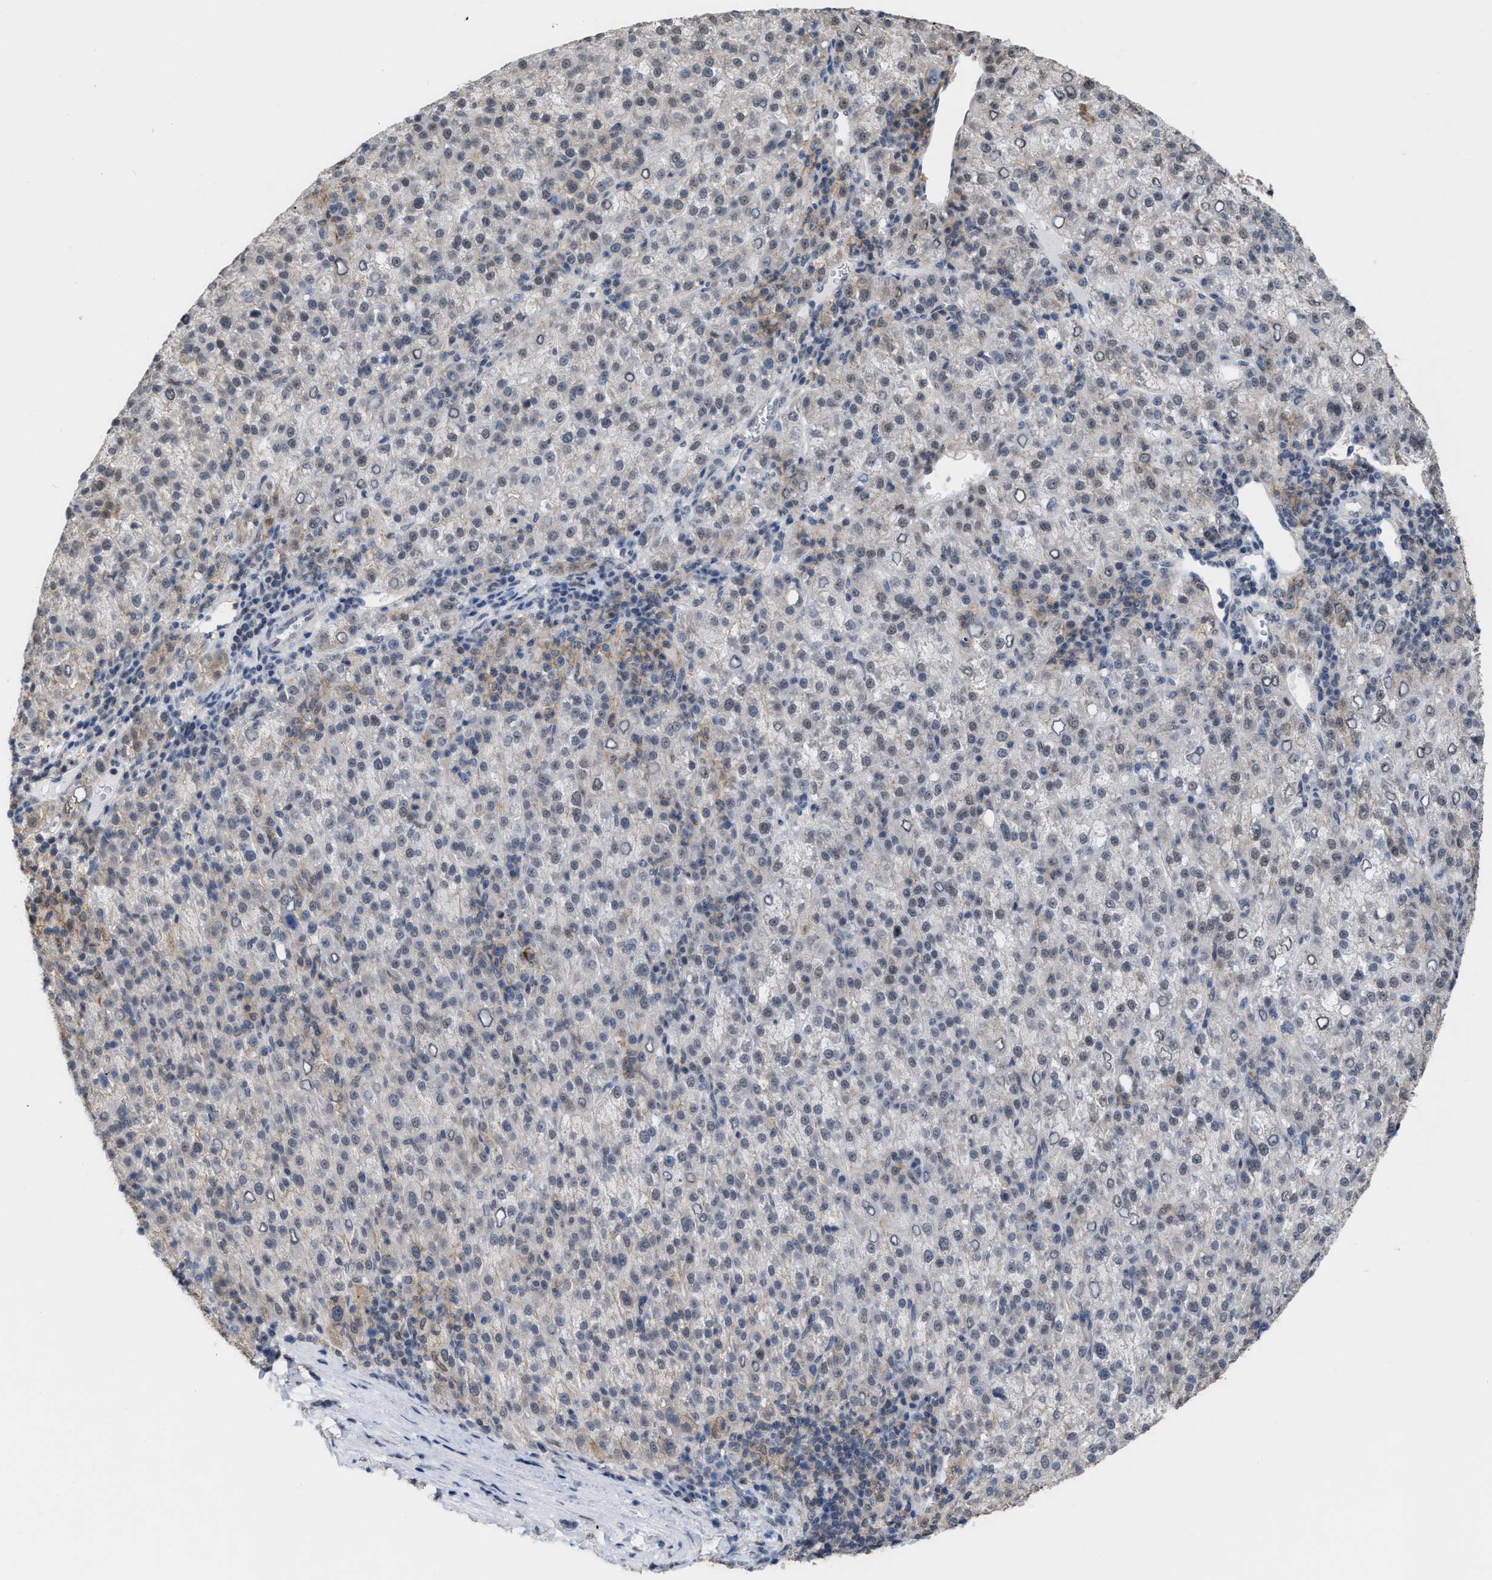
{"staining": {"intensity": "weak", "quantity": "<25%", "location": "nuclear"}, "tissue": "liver cancer", "cell_type": "Tumor cells", "image_type": "cancer", "snomed": [{"axis": "morphology", "description": "Carcinoma, Hepatocellular, NOS"}, {"axis": "topography", "description": "Liver"}], "caption": "DAB immunohistochemical staining of liver cancer (hepatocellular carcinoma) demonstrates no significant expression in tumor cells.", "gene": "BAIAP2L1", "patient": {"sex": "female", "age": 58}}